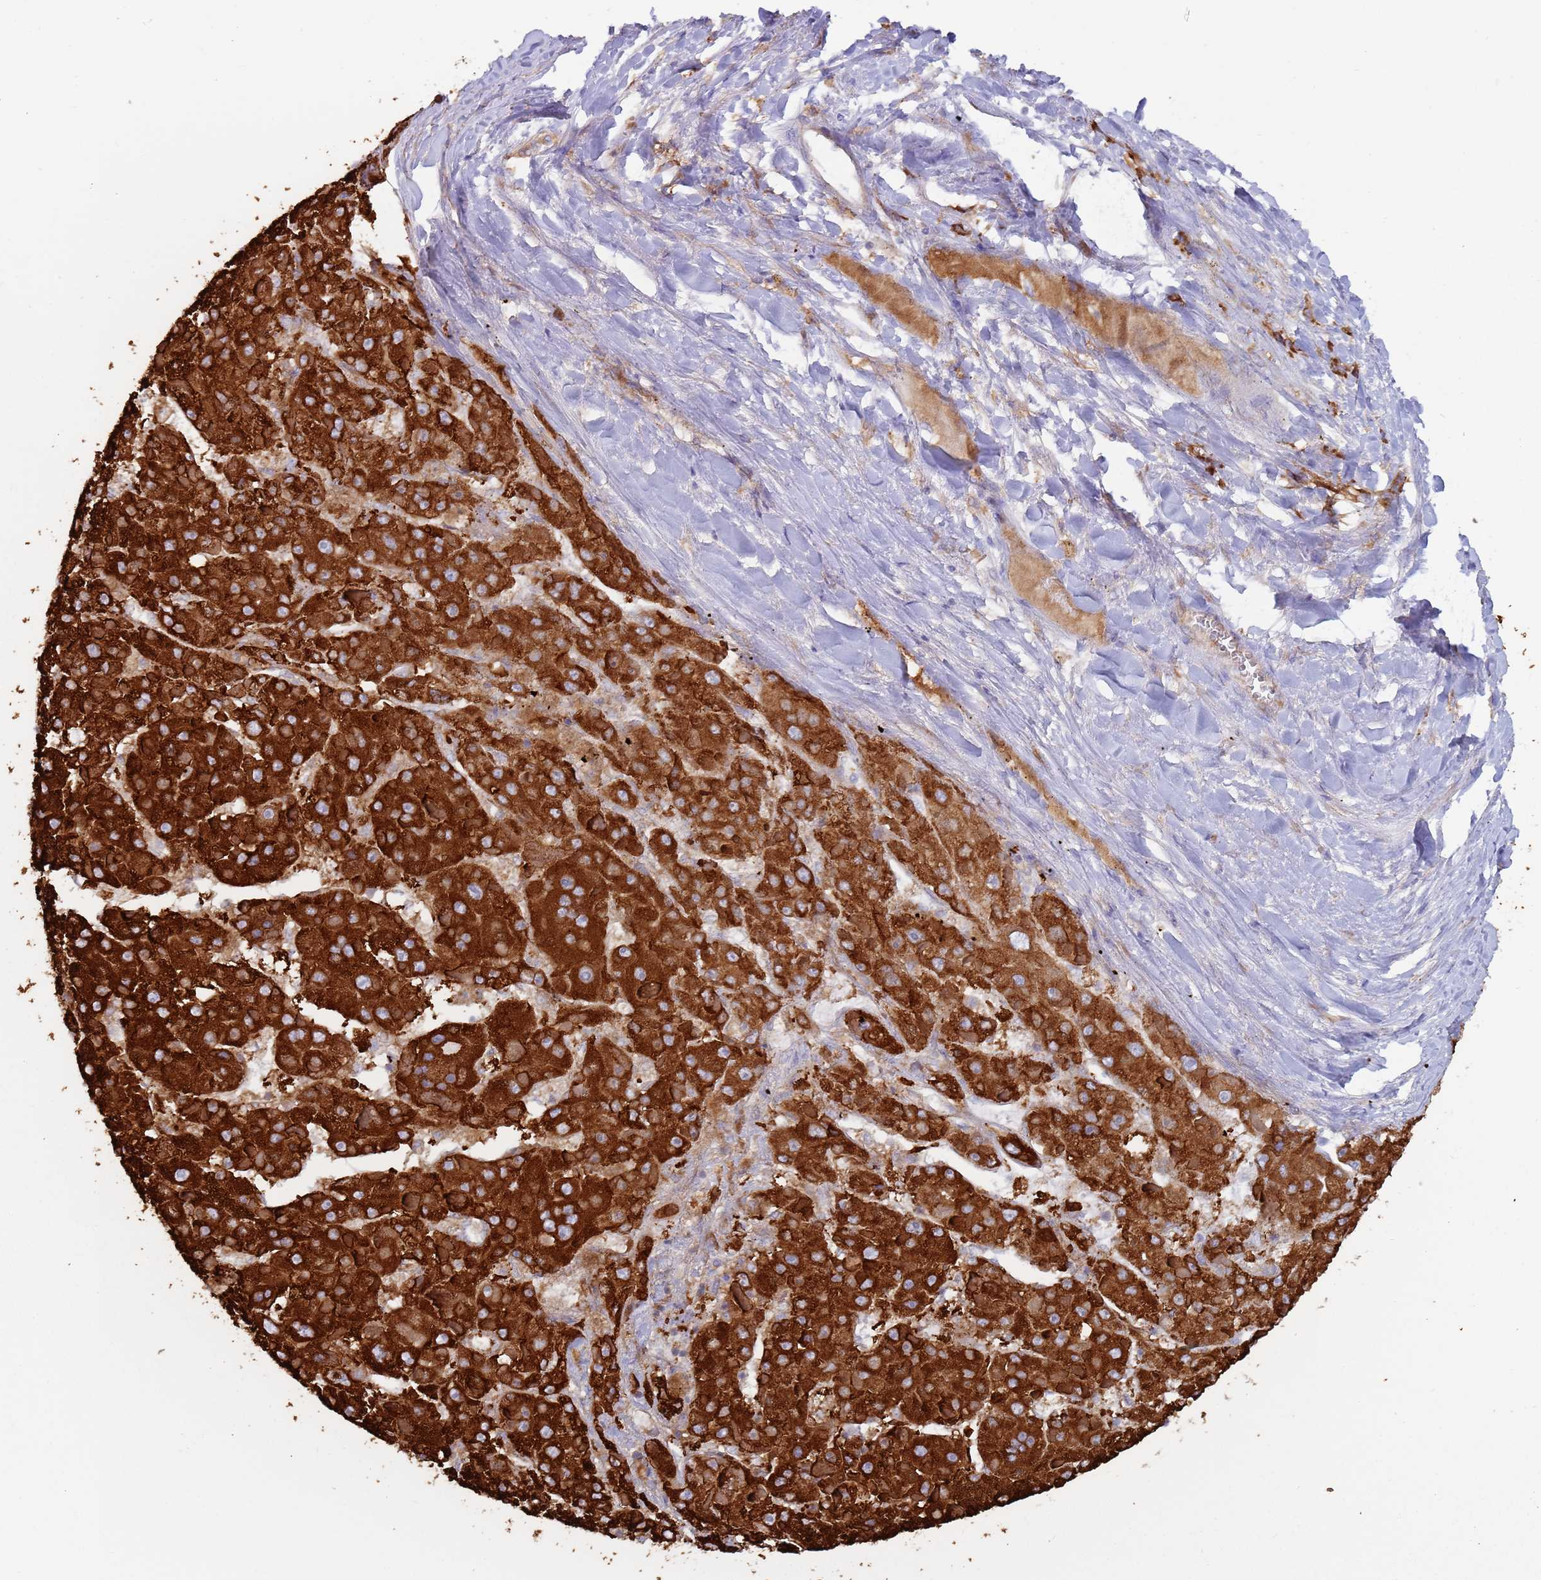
{"staining": {"intensity": "strong", "quantity": ">75%", "location": "cytoplasmic/membranous"}, "tissue": "liver cancer", "cell_type": "Tumor cells", "image_type": "cancer", "snomed": [{"axis": "morphology", "description": "Carcinoma, Hepatocellular, NOS"}, {"axis": "topography", "description": "Liver"}], "caption": "Liver cancer tissue reveals strong cytoplasmic/membranous positivity in about >75% of tumor cells The protein is stained brown, and the nuclei are stained in blue (DAB (3,3'-diaminobenzidine) IHC with brightfield microscopy, high magnification).", "gene": "ZNF844", "patient": {"sex": "female", "age": 73}}